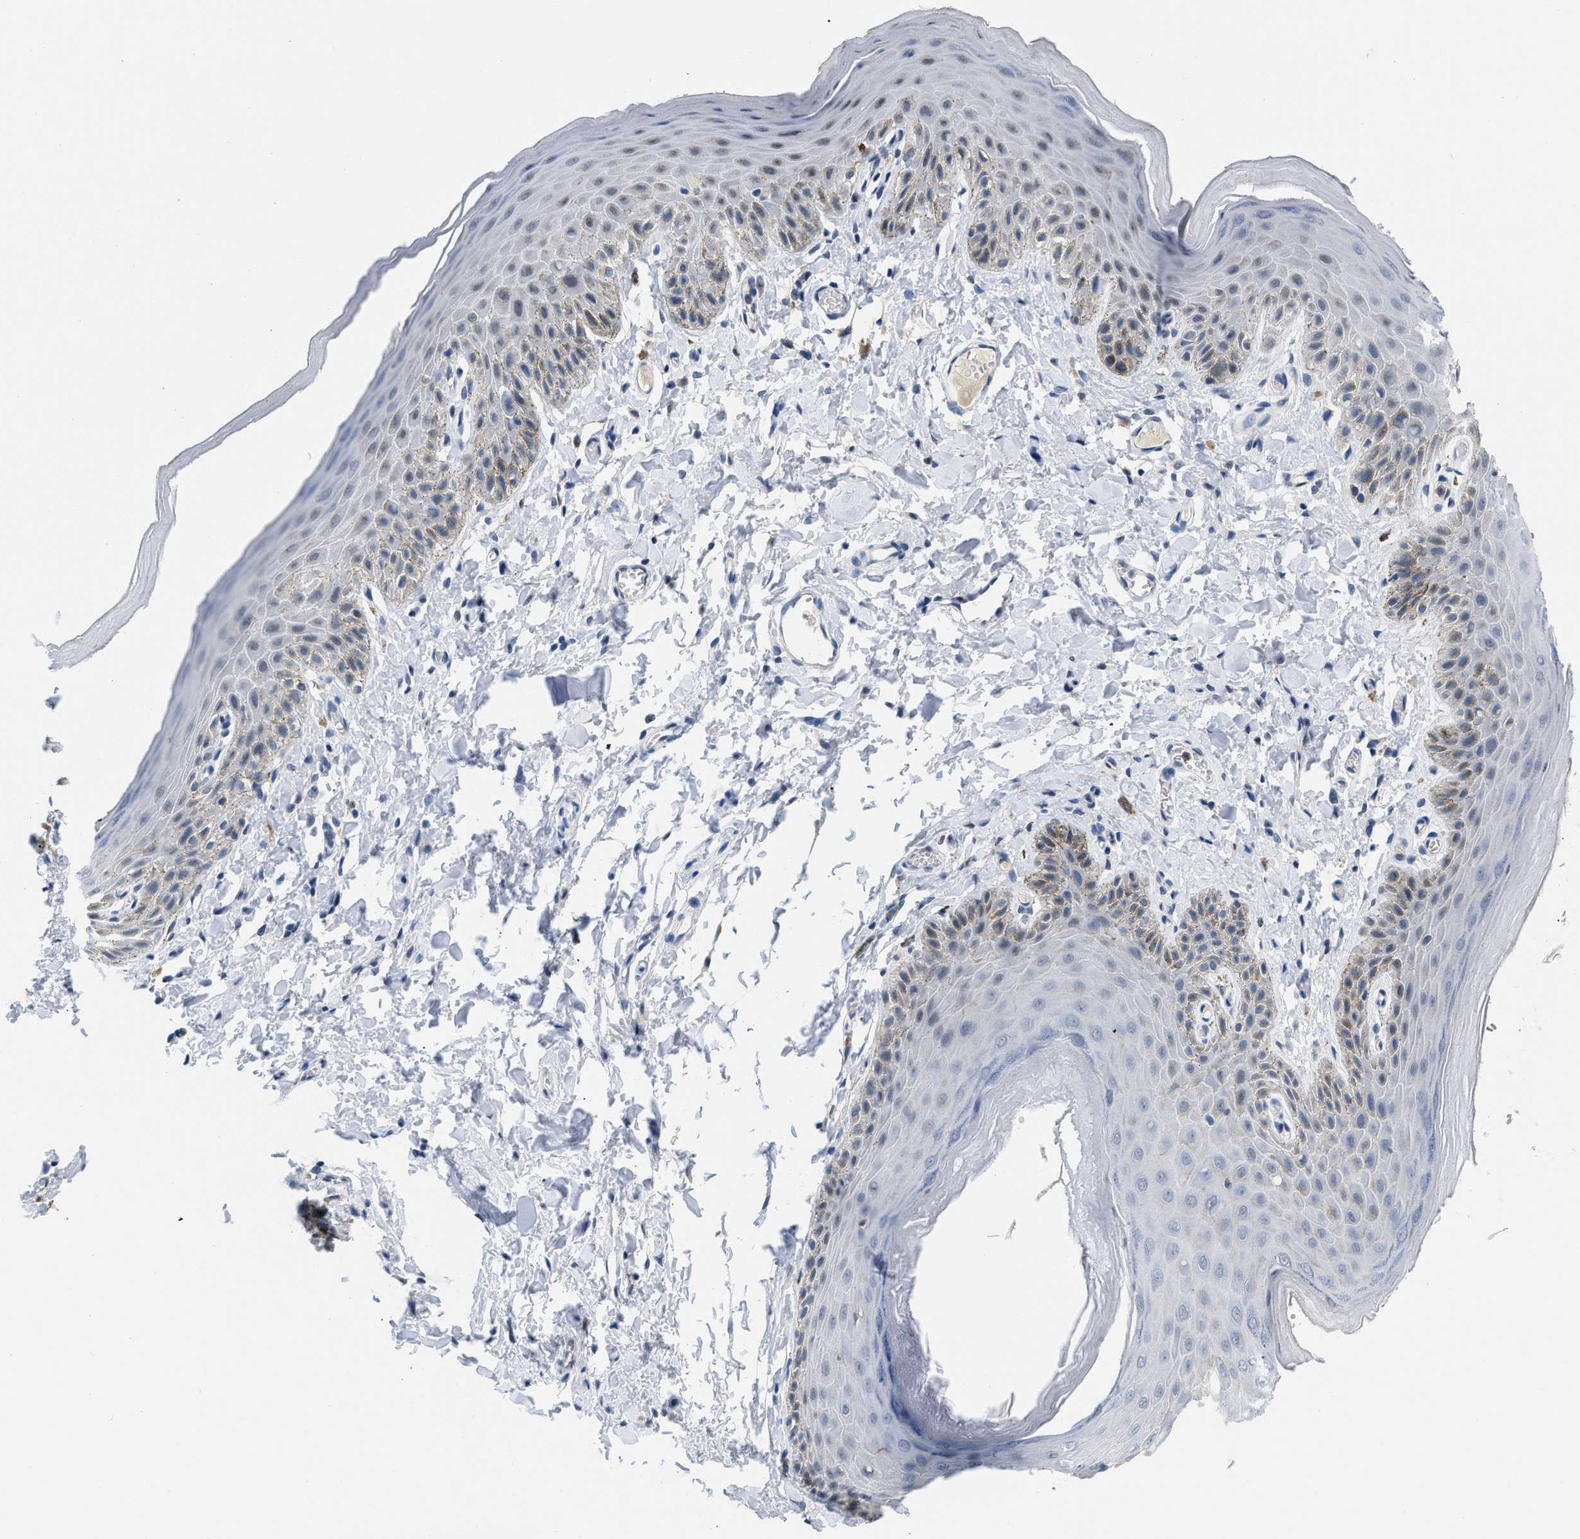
{"staining": {"intensity": "negative", "quantity": "none", "location": "none"}, "tissue": "skin", "cell_type": "Epidermal cells", "image_type": "normal", "snomed": [{"axis": "morphology", "description": "Normal tissue, NOS"}, {"axis": "topography", "description": "Anal"}], "caption": "DAB immunohistochemical staining of benign human skin exhibits no significant expression in epidermal cells.", "gene": "BOLL", "patient": {"sex": "male", "age": 44}}